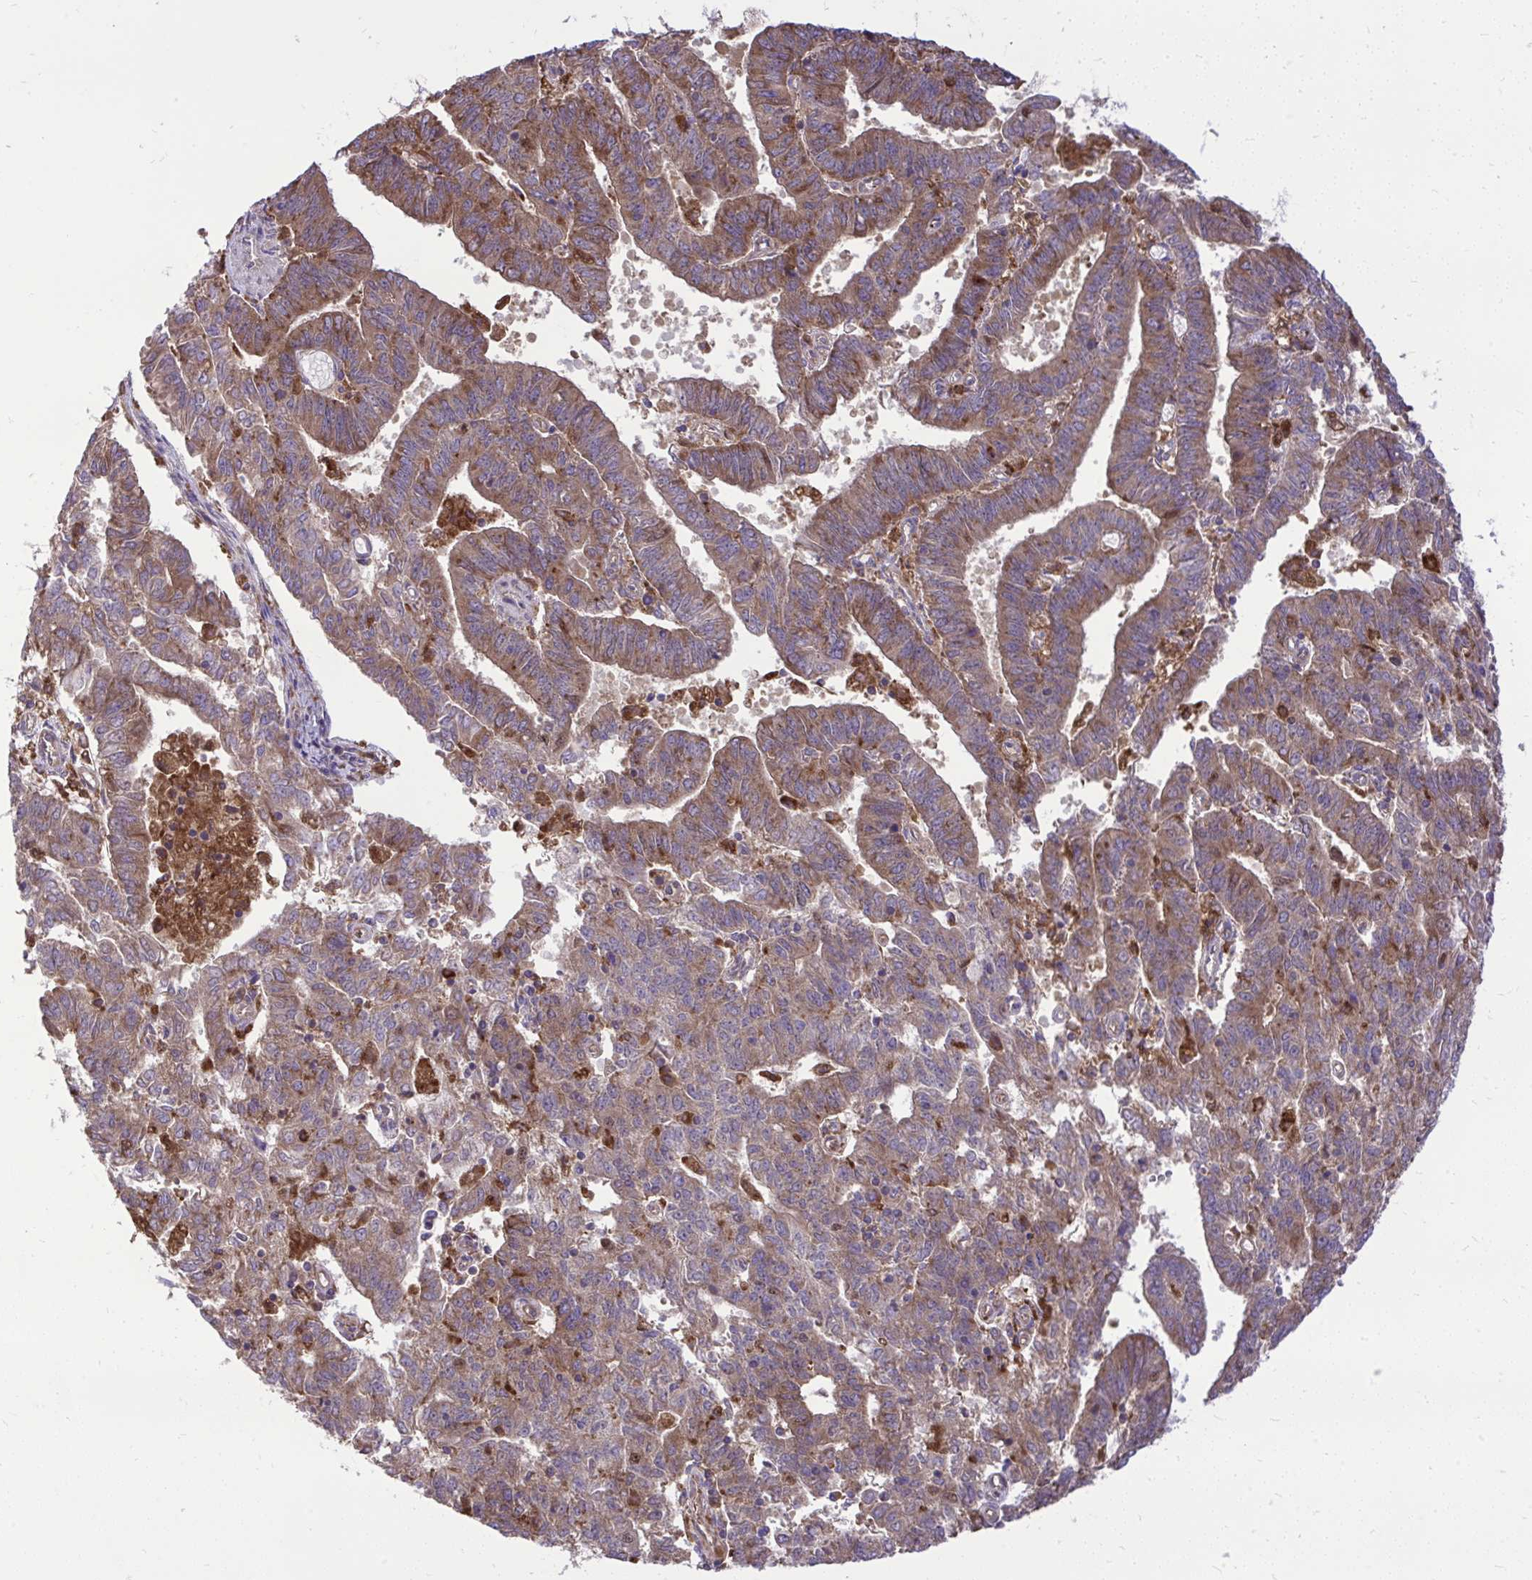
{"staining": {"intensity": "moderate", "quantity": ">75%", "location": "cytoplasmic/membranous"}, "tissue": "endometrial cancer", "cell_type": "Tumor cells", "image_type": "cancer", "snomed": [{"axis": "morphology", "description": "Adenocarcinoma, NOS"}, {"axis": "topography", "description": "Endometrium"}], "caption": "IHC of adenocarcinoma (endometrial) shows medium levels of moderate cytoplasmic/membranous expression in about >75% of tumor cells. (DAB (3,3'-diaminobenzidine) IHC with brightfield microscopy, high magnification).", "gene": "PAIP2", "patient": {"sex": "female", "age": 82}}